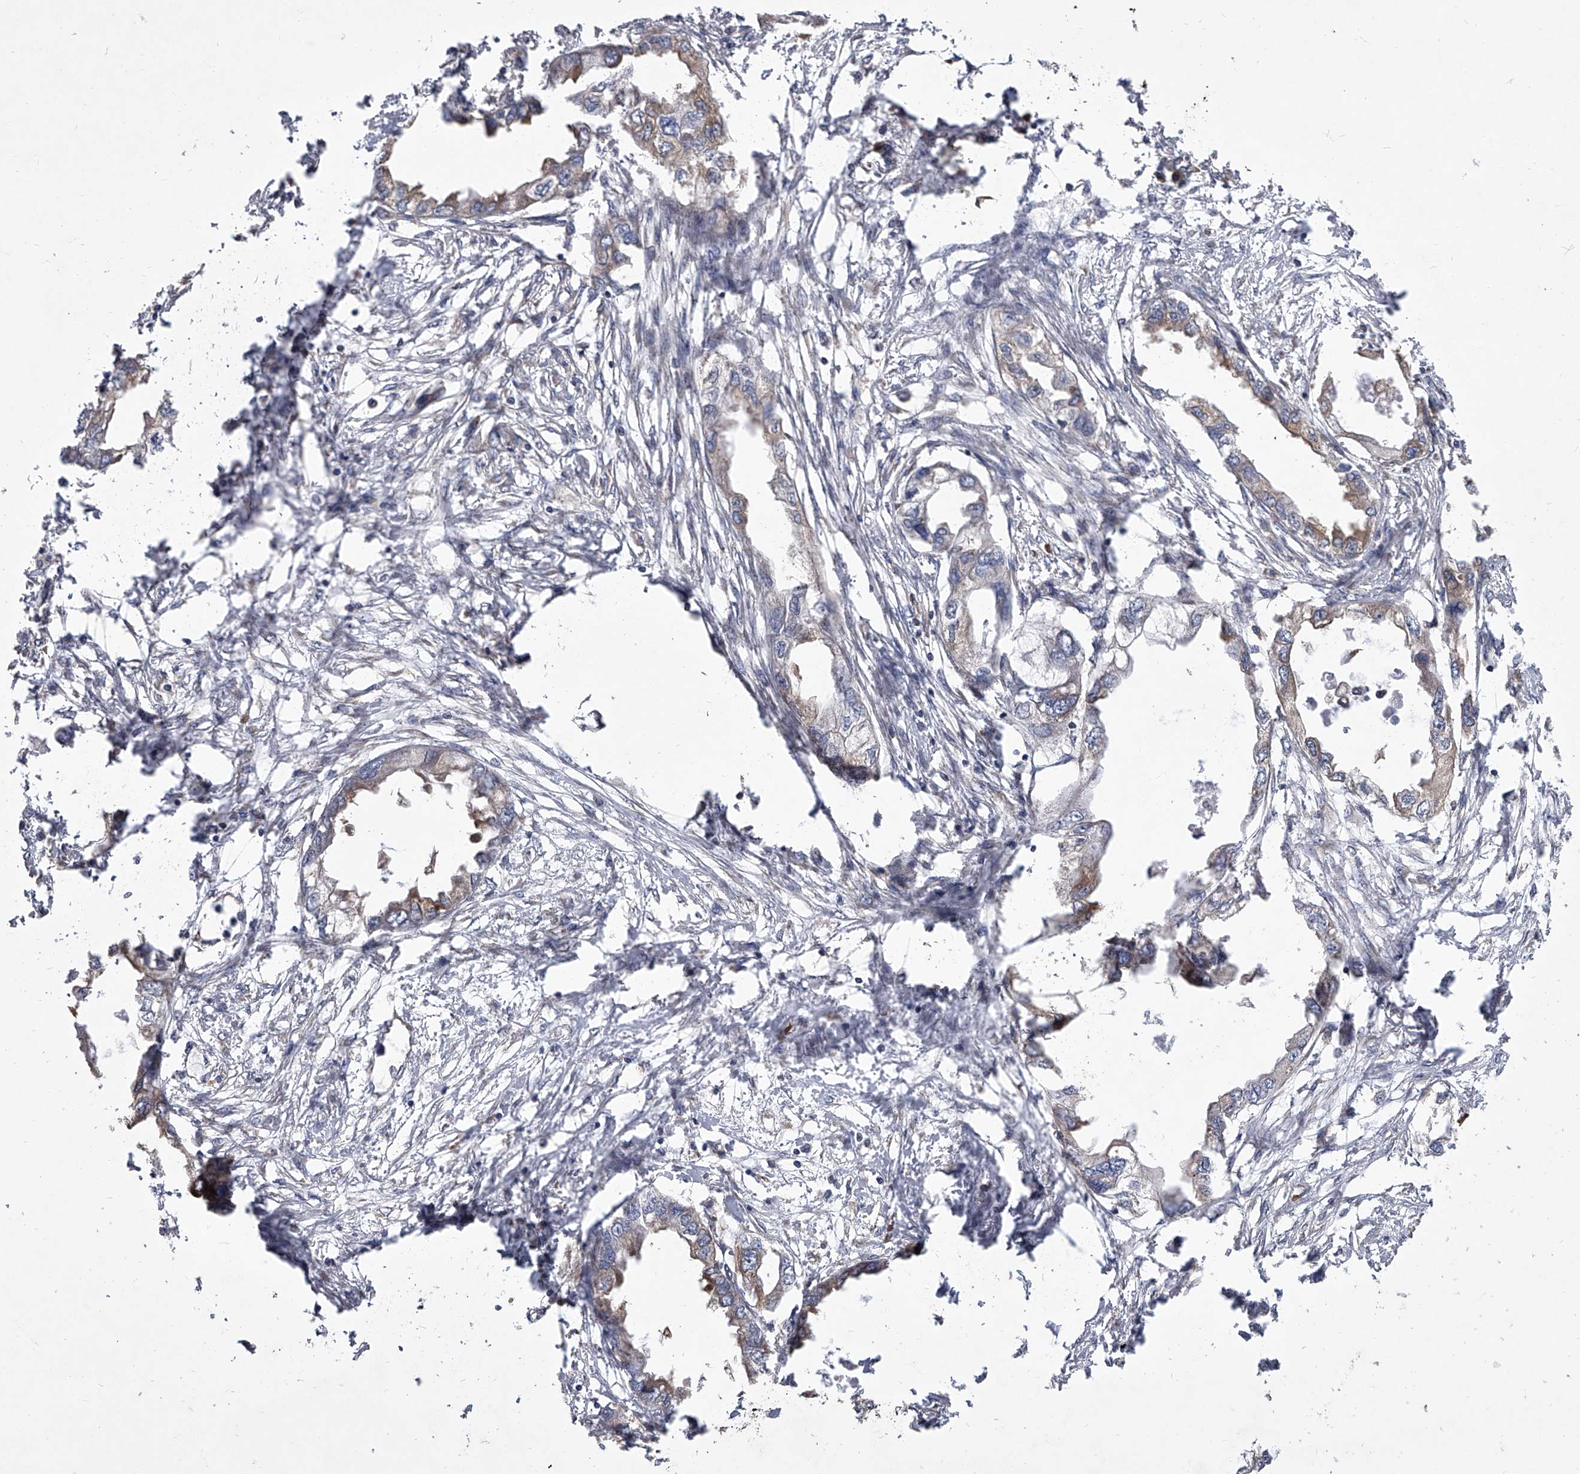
{"staining": {"intensity": "moderate", "quantity": "25%-75%", "location": "cytoplasmic/membranous"}, "tissue": "endometrial cancer", "cell_type": "Tumor cells", "image_type": "cancer", "snomed": [{"axis": "morphology", "description": "Adenocarcinoma, NOS"}, {"axis": "morphology", "description": "Adenocarcinoma, metastatic, NOS"}, {"axis": "topography", "description": "Adipose tissue"}, {"axis": "topography", "description": "Endometrium"}], "caption": "High-power microscopy captured an immunohistochemistry (IHC) image of endometrial cancer (metastatic adenocarcinoma), revealing moderate cytoplasmic/membranous expression in approximately 25%-75% of tumor cells.", "gene": "EIF2S2", "patient": {"sex": "female", "age": 67}}